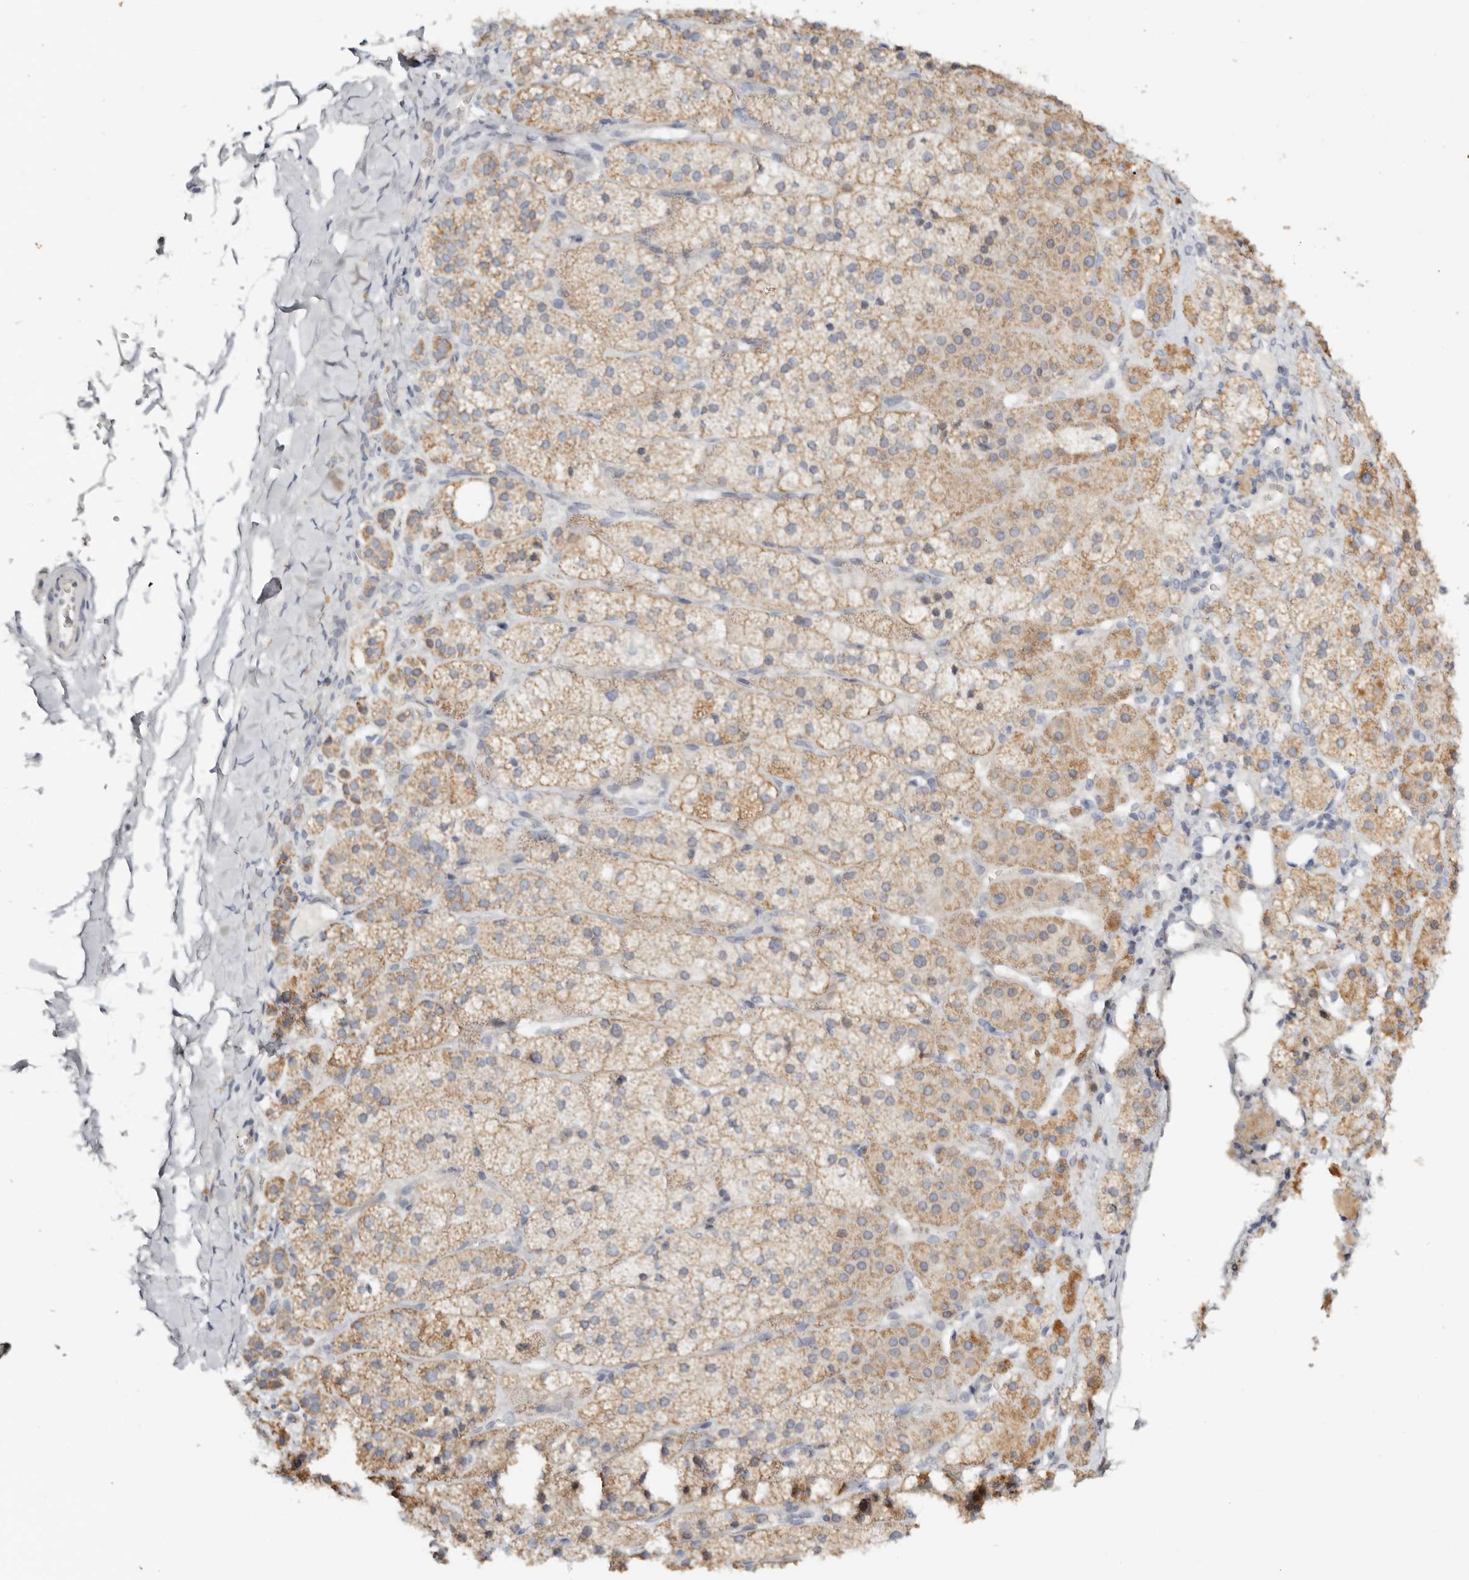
{"staining": {"intensity": "moderate", "quantity": ">75%", "location": "cytoplasmic/membranous"}, "tissue": "adrenal gland", "cell_type": "Glandular cells", "image_type": "normal", "snomed": [{"axis": "morphology", "description": "Normal tissue, NOS"}, {"axis": "topography", "description": "Adrenal gland"}], "caption": "Adrenal gland stained with immunohistochemistry (IHC) shows moderate cytoplasmic/membranous expression in approximately >75% of glandular cells.", "gene": "KDF1", "patient": {"sex": "female", "age": 44}}